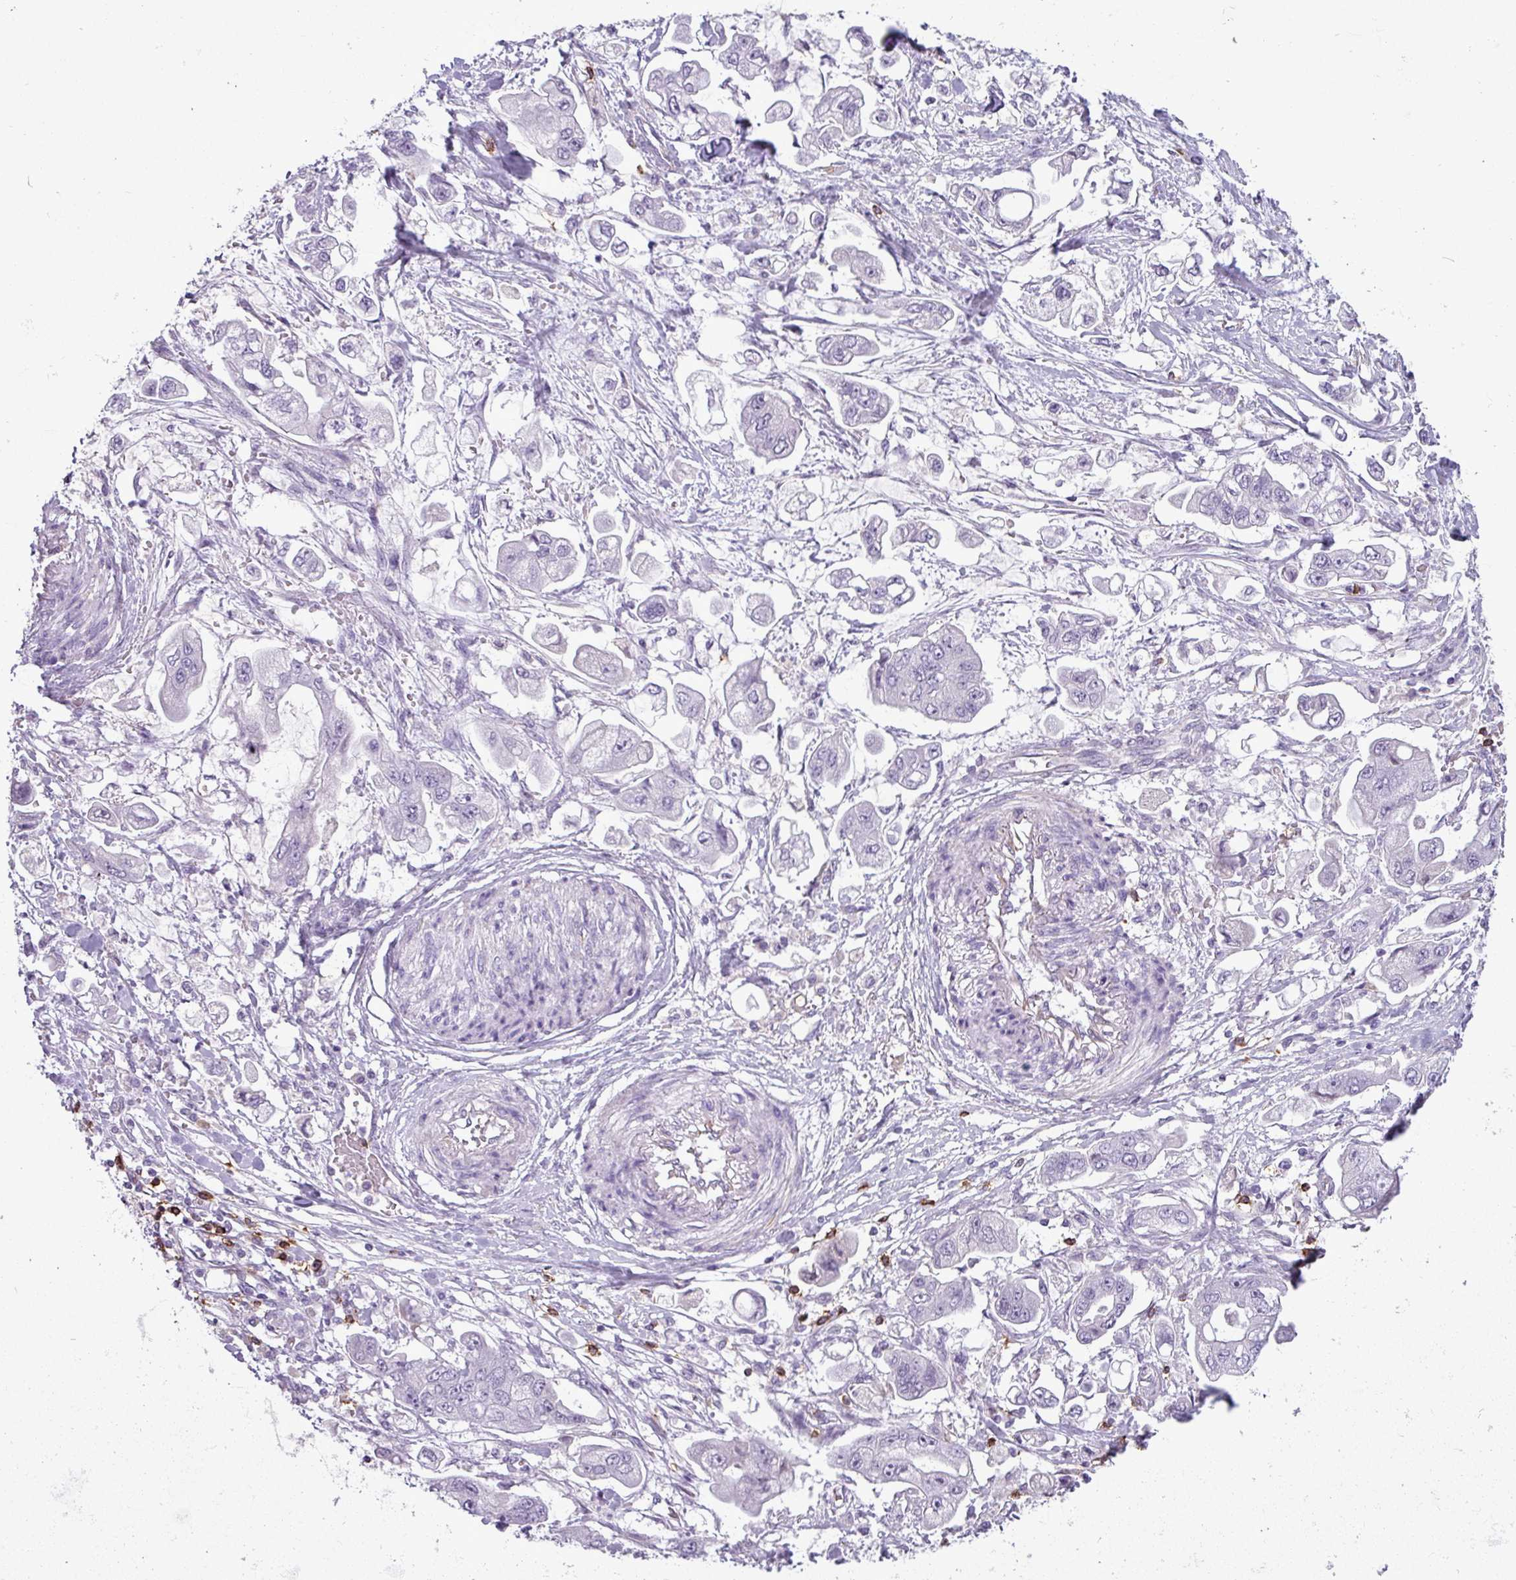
{"staining": {"intensity": "negative", "quantity": "none", "location": "none"}, "tissue": "stomach cancer", "cell_type": "Tumor cells", "image_type": "cancer", "snomed": [{"axis": "morphology", "description": "Adenocarcinoma, NOS"}, {"axis": "topography", "description": "Stomach"}], "caption": "Immunohistochemistry (IHC) of human stomach adenocarcinoma displays no staining in tumor cells.", "gene": "CD8A", "patient": {"sex": "male", "age": 62}}